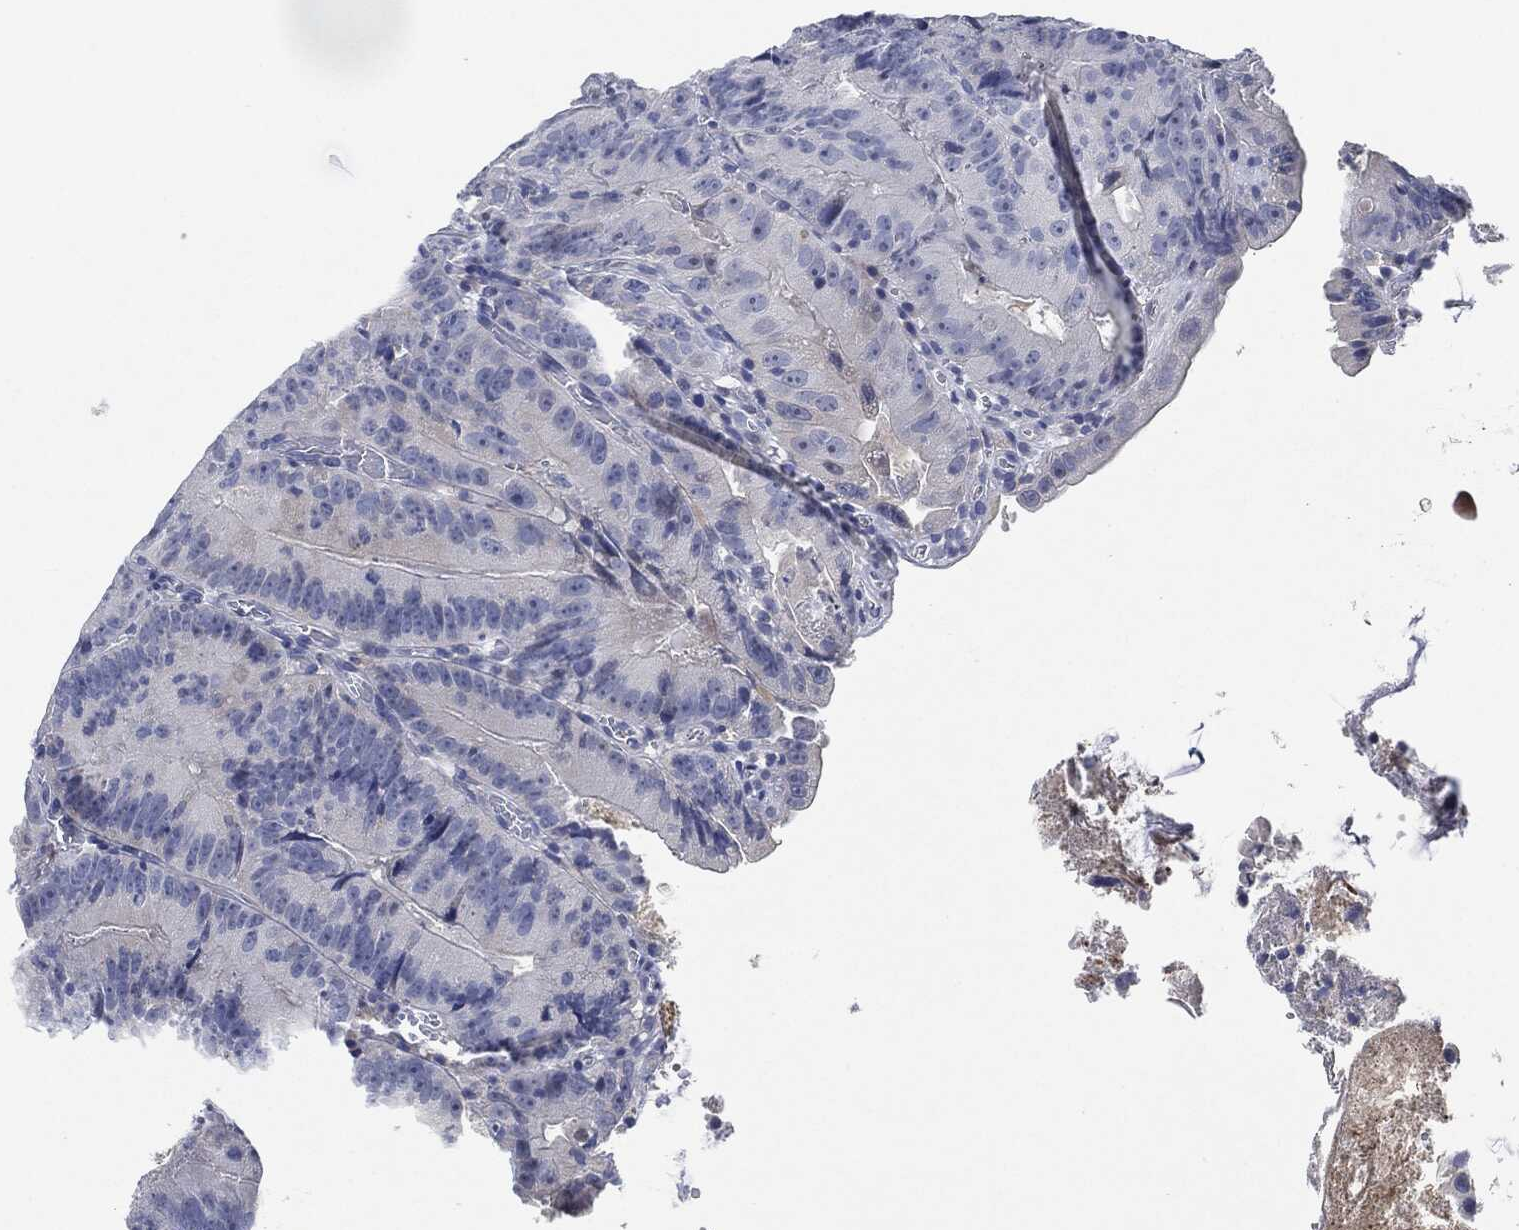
{"staining": {"intensity": "negative", "quantity": "none", "location": "none"}, "tissue": "colorectal cancer", "cell_type": "Tumor cells", "image_type": "cancer", "snomed": [{"axis": "morphology", "description": "Adenocarcinoma, NOS"}, {"axis": "topography", "description": "Colon"}], "caption": "There is no significant positivity in tumor cells of colorectal cancer (adenocarcinoma).", "gene": "NTRK1", "patient": {"sex": "female", "age": 86}}